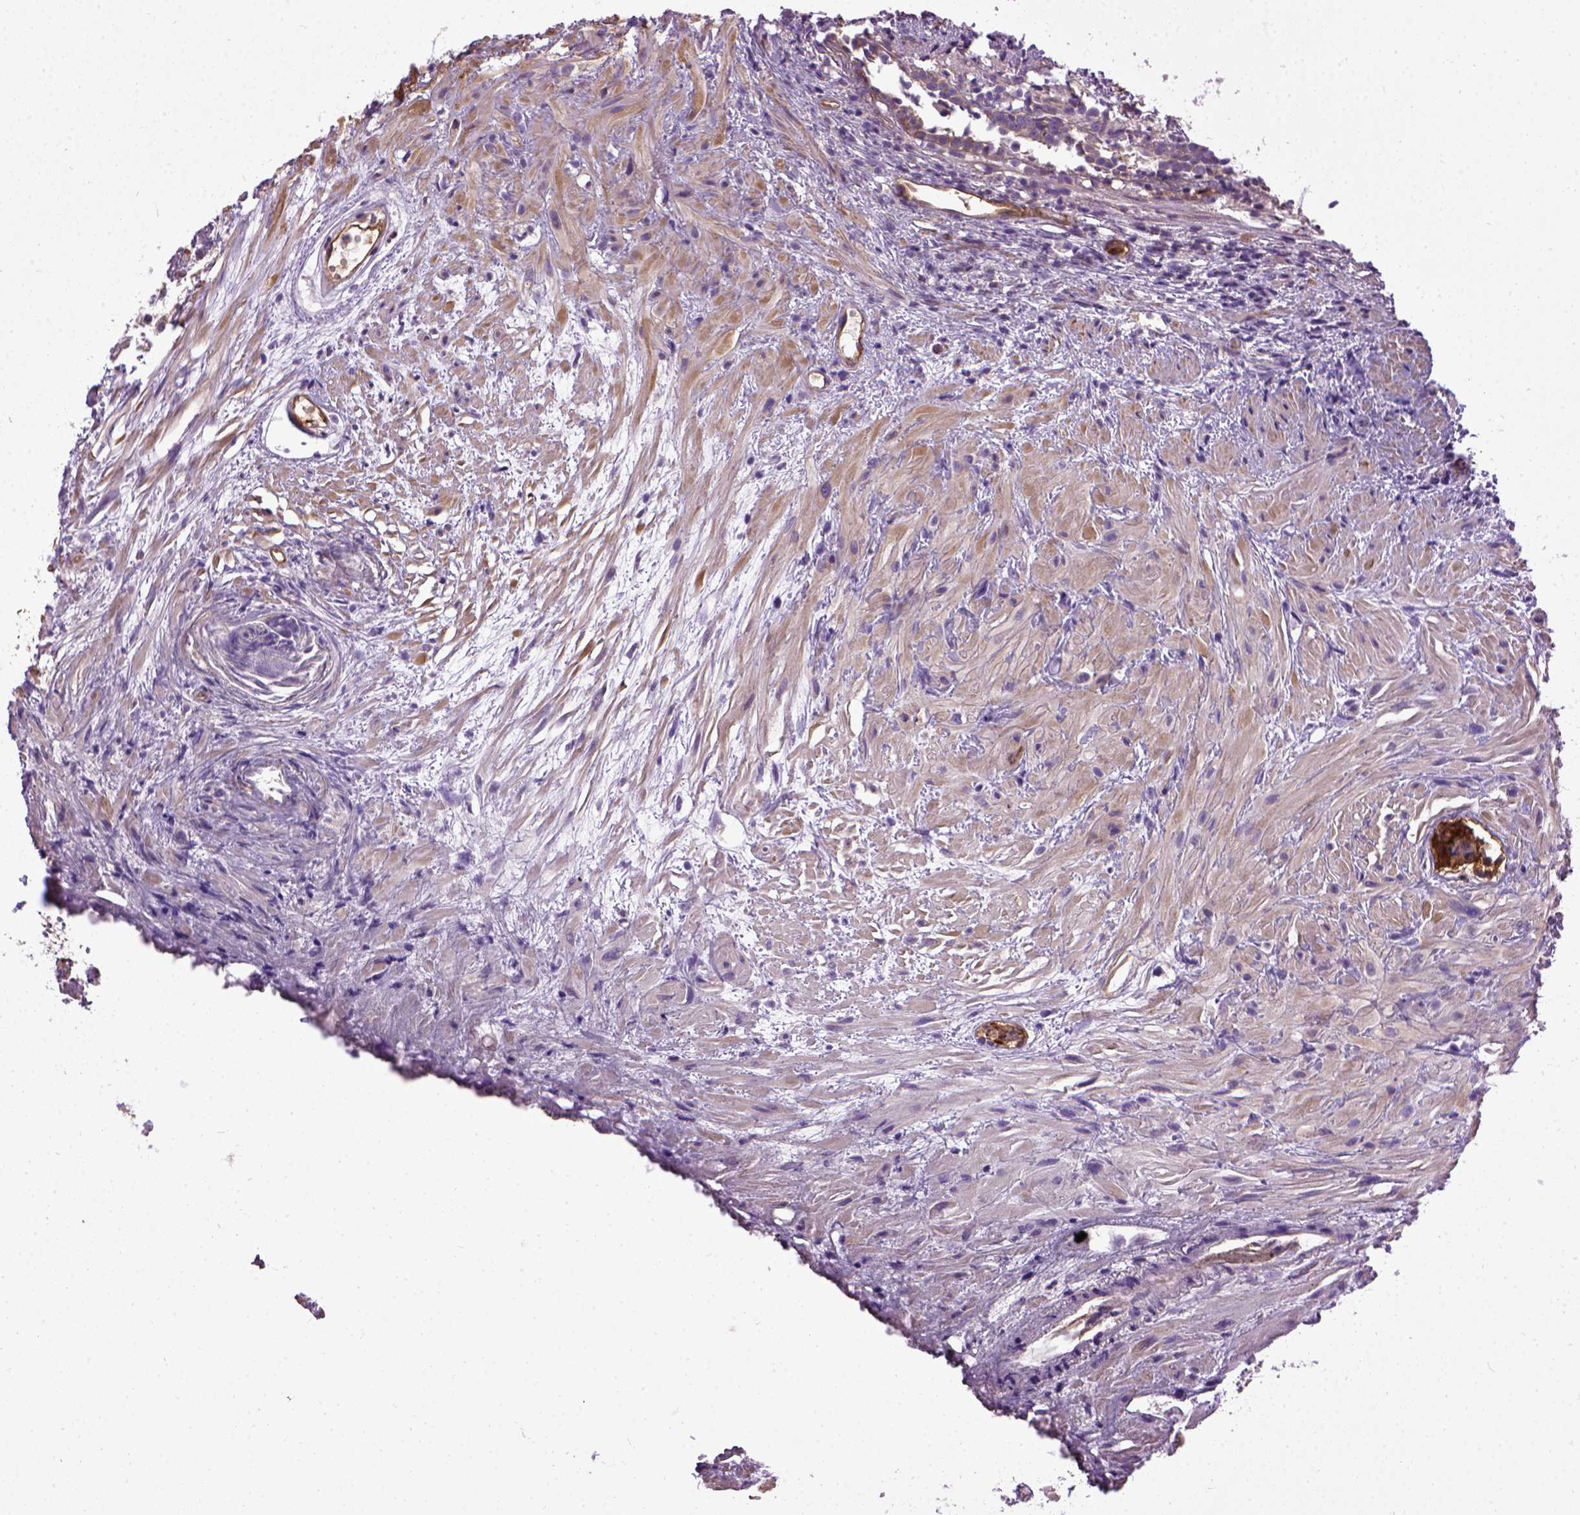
{"staining": {"intensity": "negative", "quantity": "none", "location": "none"}, "tissue": "prostate cancer", "cell_type": "Tumor cells", "image_type": "cancer", "snomed": [{"axis": "morphology", "description": "Adenocarcinoma, High grade"}, {"axis": "topography", "description": "Prostate"}], "caption": "This histopathology image is of prostate adenocarcinoma (high-grade) stained with immunohistochemistry (IHC) to label a protein in brown with the nuclei are counter-stained blue. There is no positivity in tumor cells.", "gene": "ENG", "patient": {"sex": "male", "age": 79}}